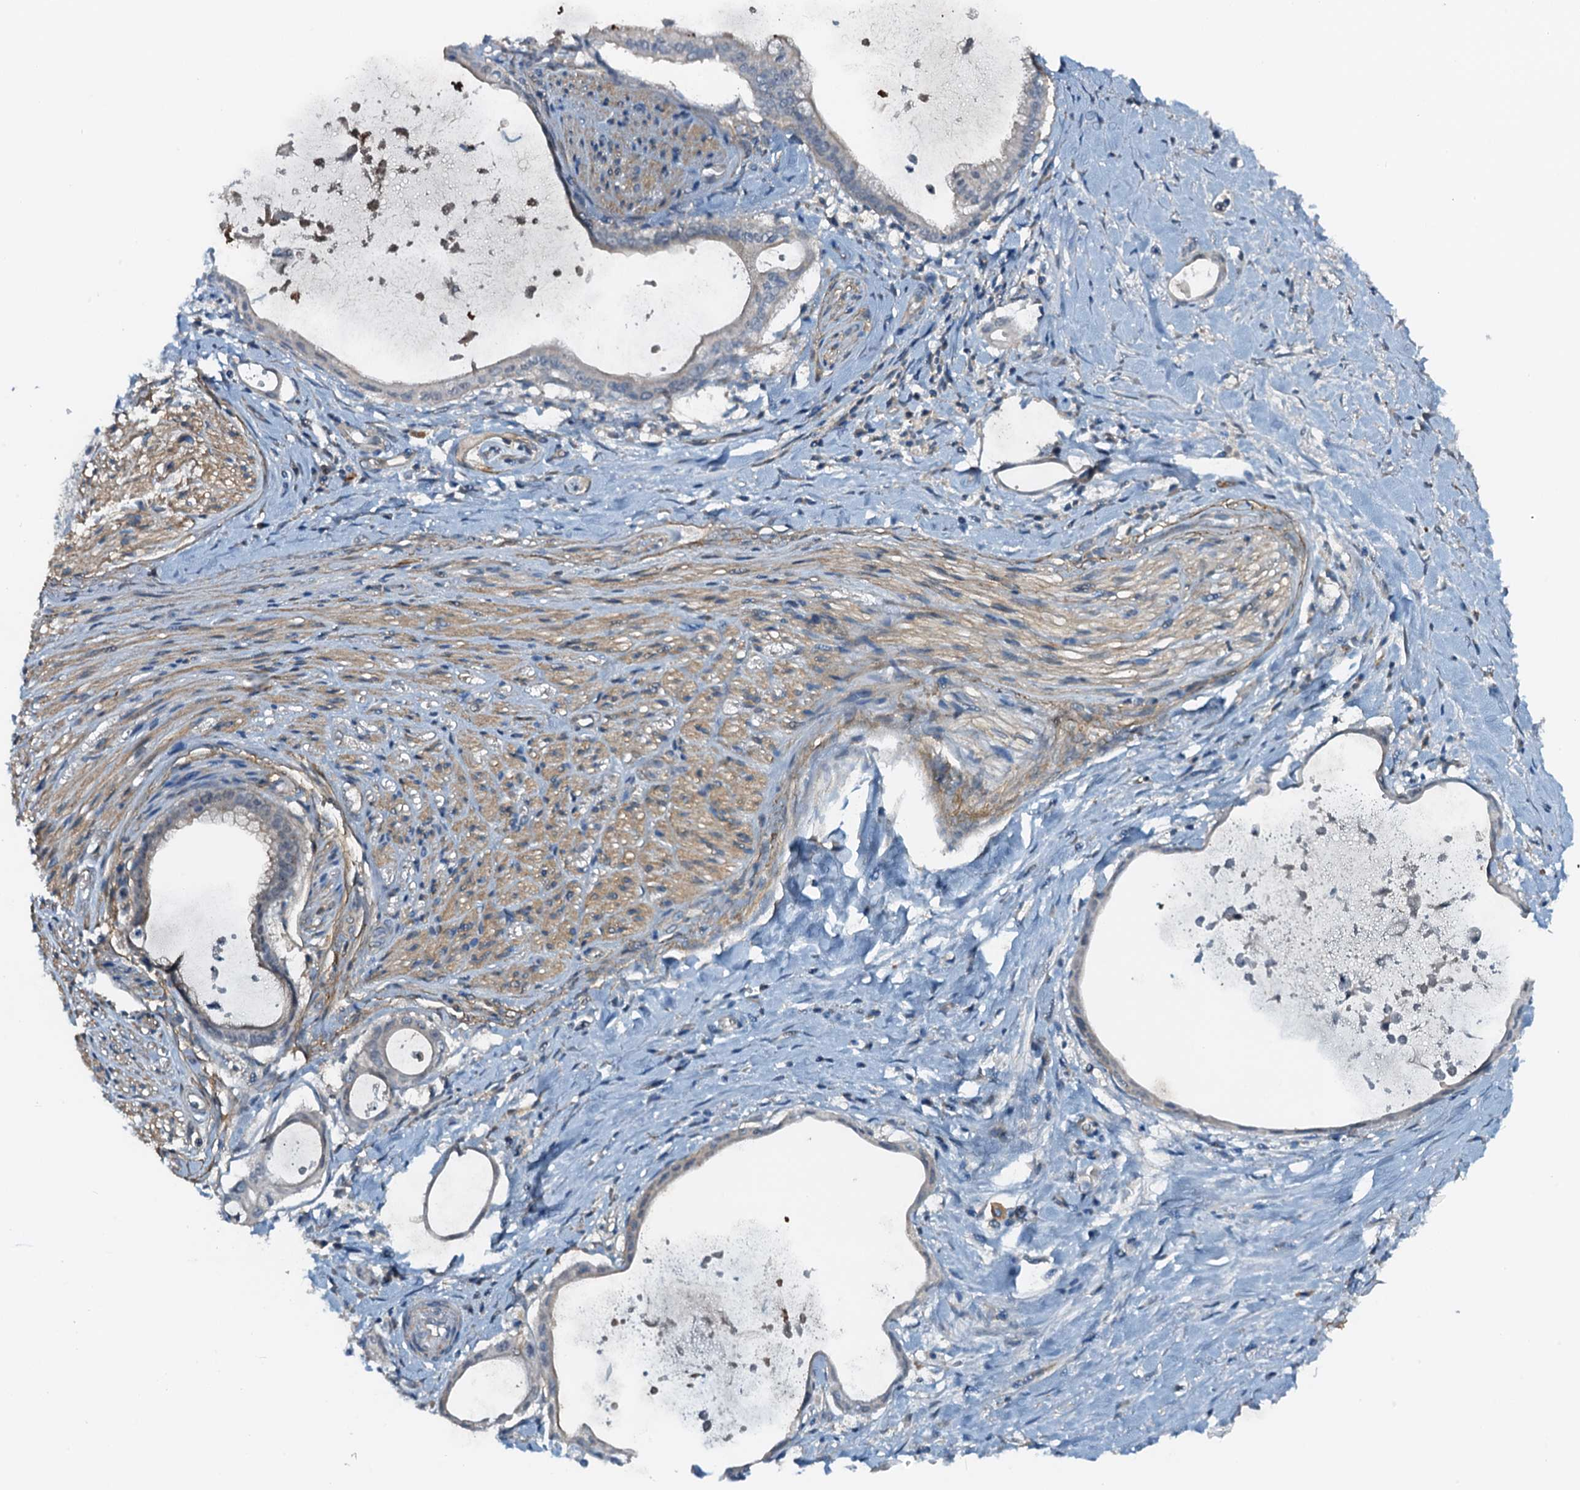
{"staining": {"intensity": "negative", "quantity": "none", "location": "none"}, "tissue": "pancreatic cancer", "cell_type": "Tumor cells", "image_type": "cancer", "snomed": [{"axis": "morphology", "description": "Adenocarcinoma, NOS"}, {"axis": "topography", "description": "Pancreas"}], "caption": "This photomicrograph is of adenocarcinoma (pancreatic) stained with IHC to label a protein in brown with the nuclei are counter-stained blue. There is no positivity in tumor cells.", "gene": "ZNF606", "patient": {"sex": "male", "age": 72}}